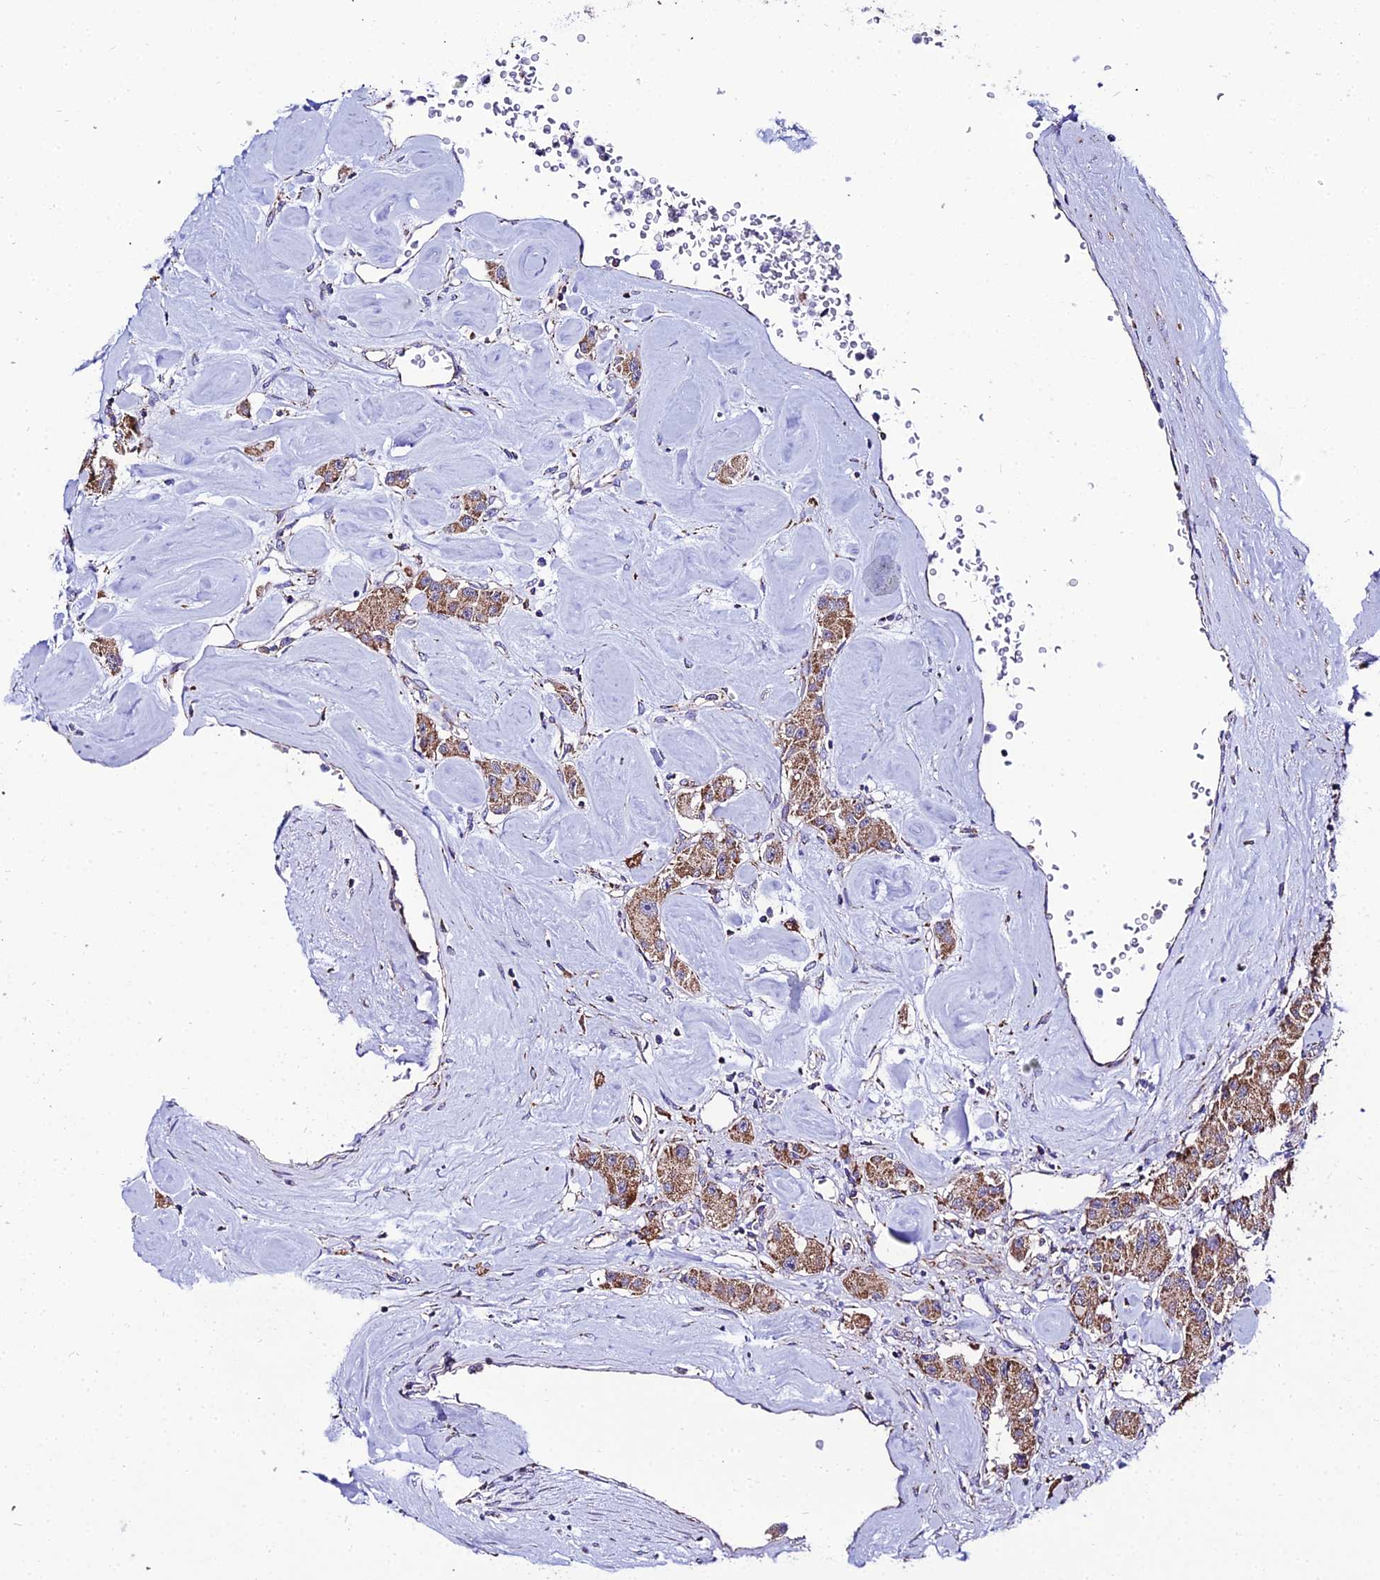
{"staining": {"intensity": "moderate", "quantity": ">75%", "location": "cytoplasmic/membranous"}, "tissue": "carcinoid", "cell_type": "Tumor cells", "image_type": "cancer", "snomed": [{"axis": "morphology", "description": "Carcinoid, malignant, NOS"}, {"axis": "topography", "description": "Pancreas"}], "caption": "Human carcinoid stained with a protein marker exhibits moderate staining in tumor cells.", "gene": "PSMD2", "patient": {"sex": "male", "age": 41}}